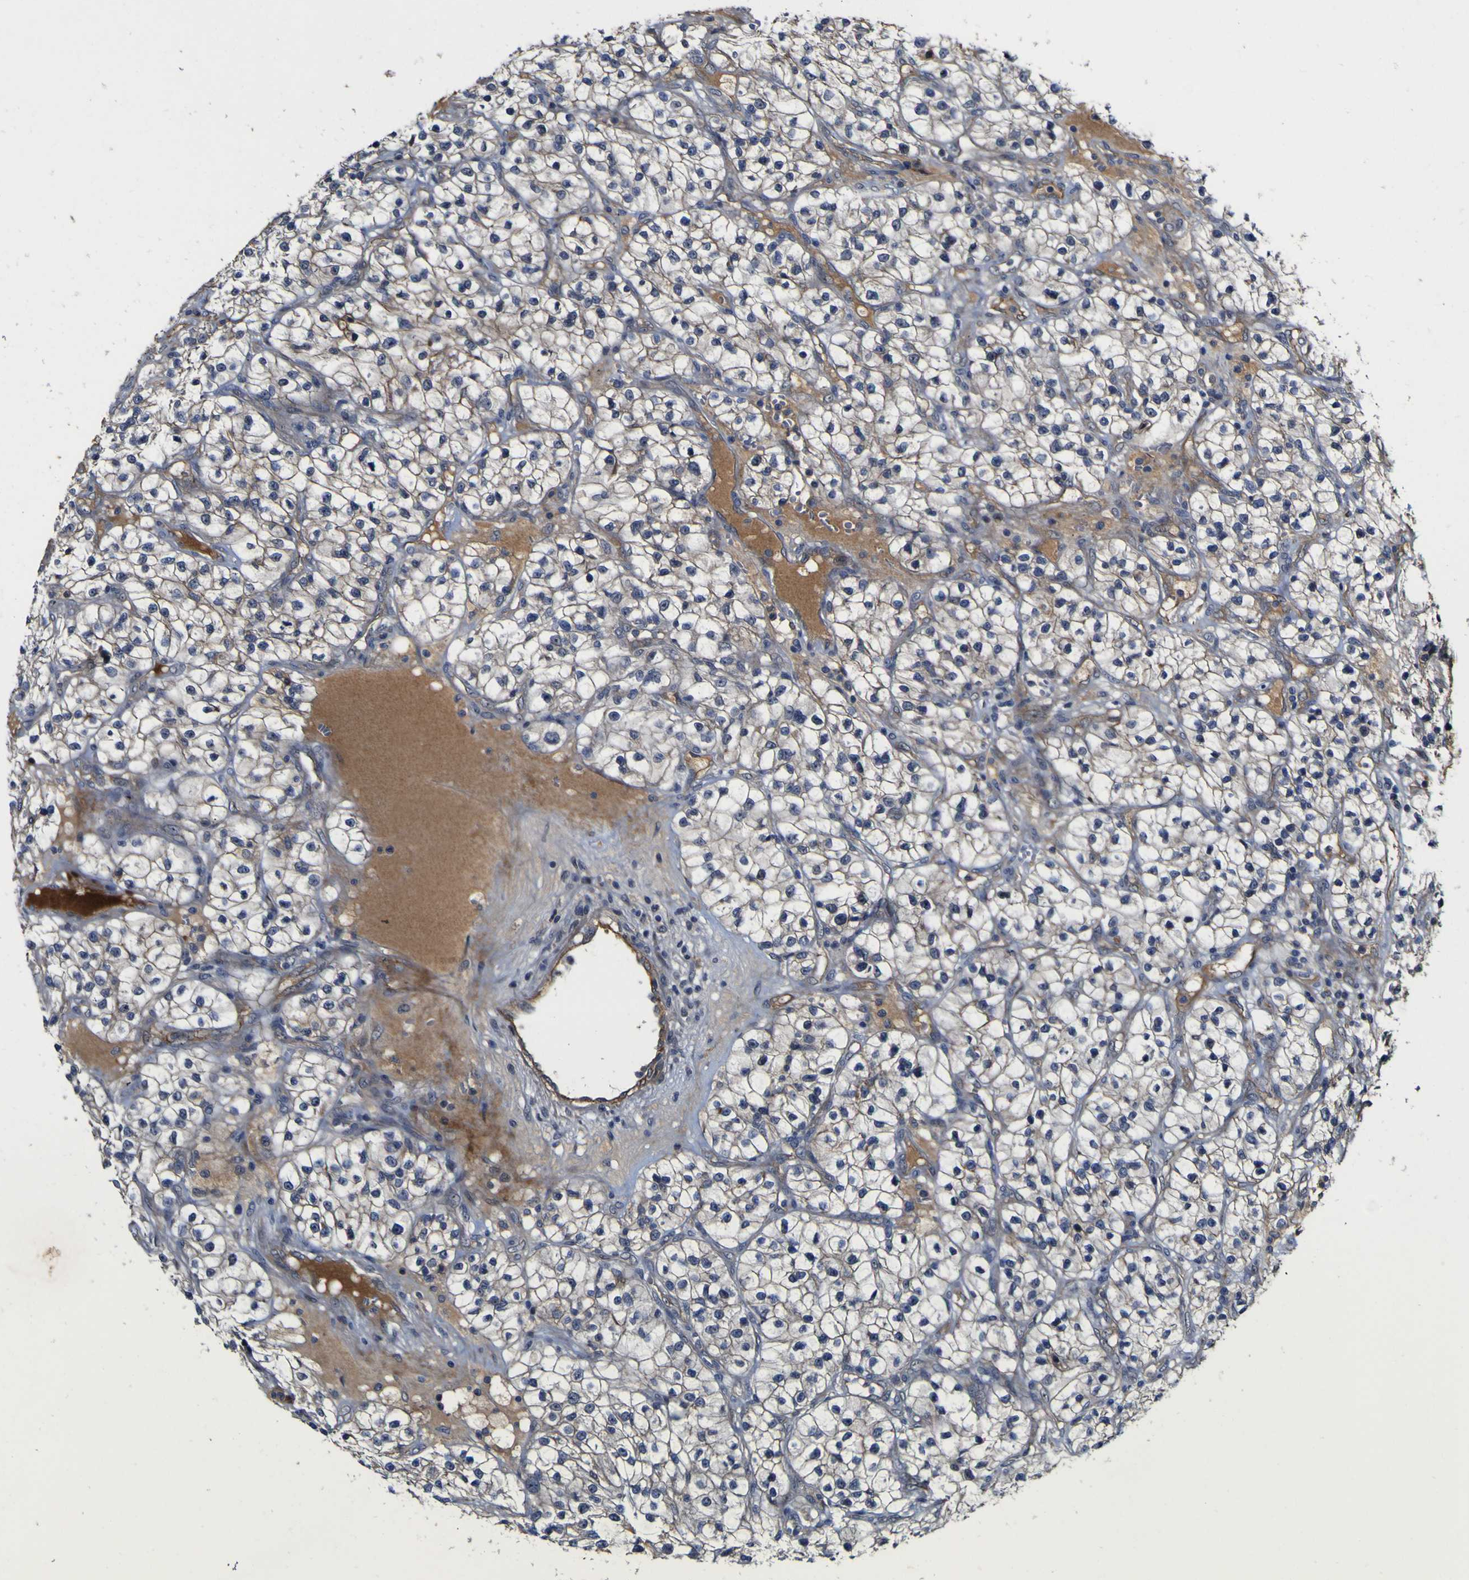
{"staining": {"intensity": "negative", "quantity": "none", "location": "none"}, "tissue": "renal cancer", "cell_type": "Tumor cells", "image_type": "cancer", "snomed": [{"axis": "morphology", "description": "Adenocarcinoma, NOS"}, {"axis": "topography", "description": "Kidney"}], "caption": "An immunohistochemistry (IHC) image of renal cancer (adenocarcinoma) is shown. There is no staining in tumor cells of renal cancer (adenocarcinoma). (DAB (3,3'-diaminobenzidine) IHC with hematoxylin counter stain).", "gene": "CCL2", "patient": {"sex": "female", "age": 57}}